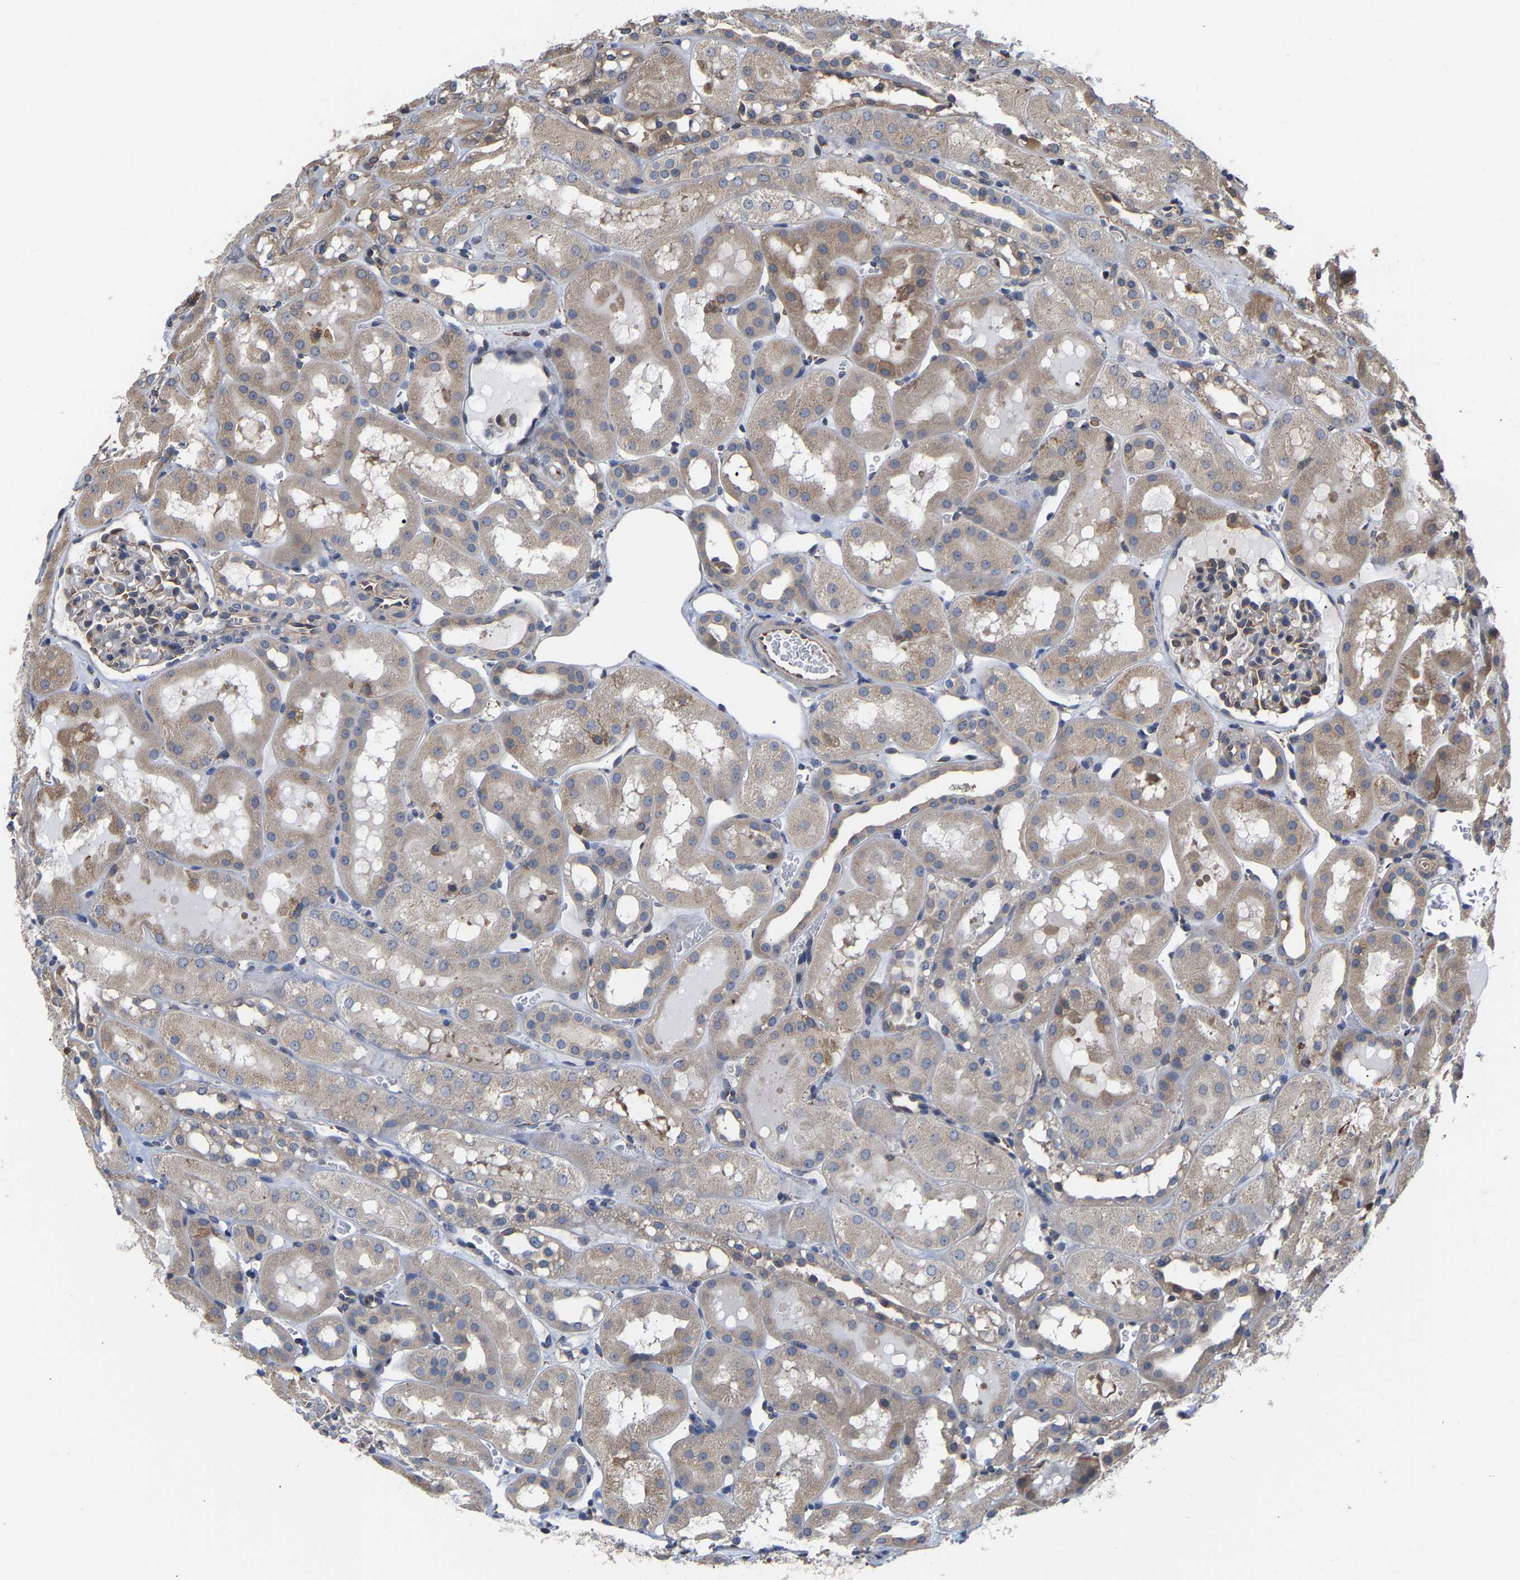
{"staining": {"intensity": "moderate", "quantity": "<25%", "location": "cytoplasmic/membranous"}, "tissue": "kidney", "cell_type": "Cells in glomeruli", "image_type": "normal", "snomed": [{"axis": "morphology", "description": "Normal tissue, NOS"}, {"axis": "topography", "description": "Kidney"}, {"axis": "topography", "description": "Urinary bladder"}], "caption": "A low amount of moderate cytoplasmic/membranous positivity is seen in approximately <25% of cells in glomeruli in normal kidney.", "gene": "ARAP1", "patient": {"sex": "male", "age": 16}}